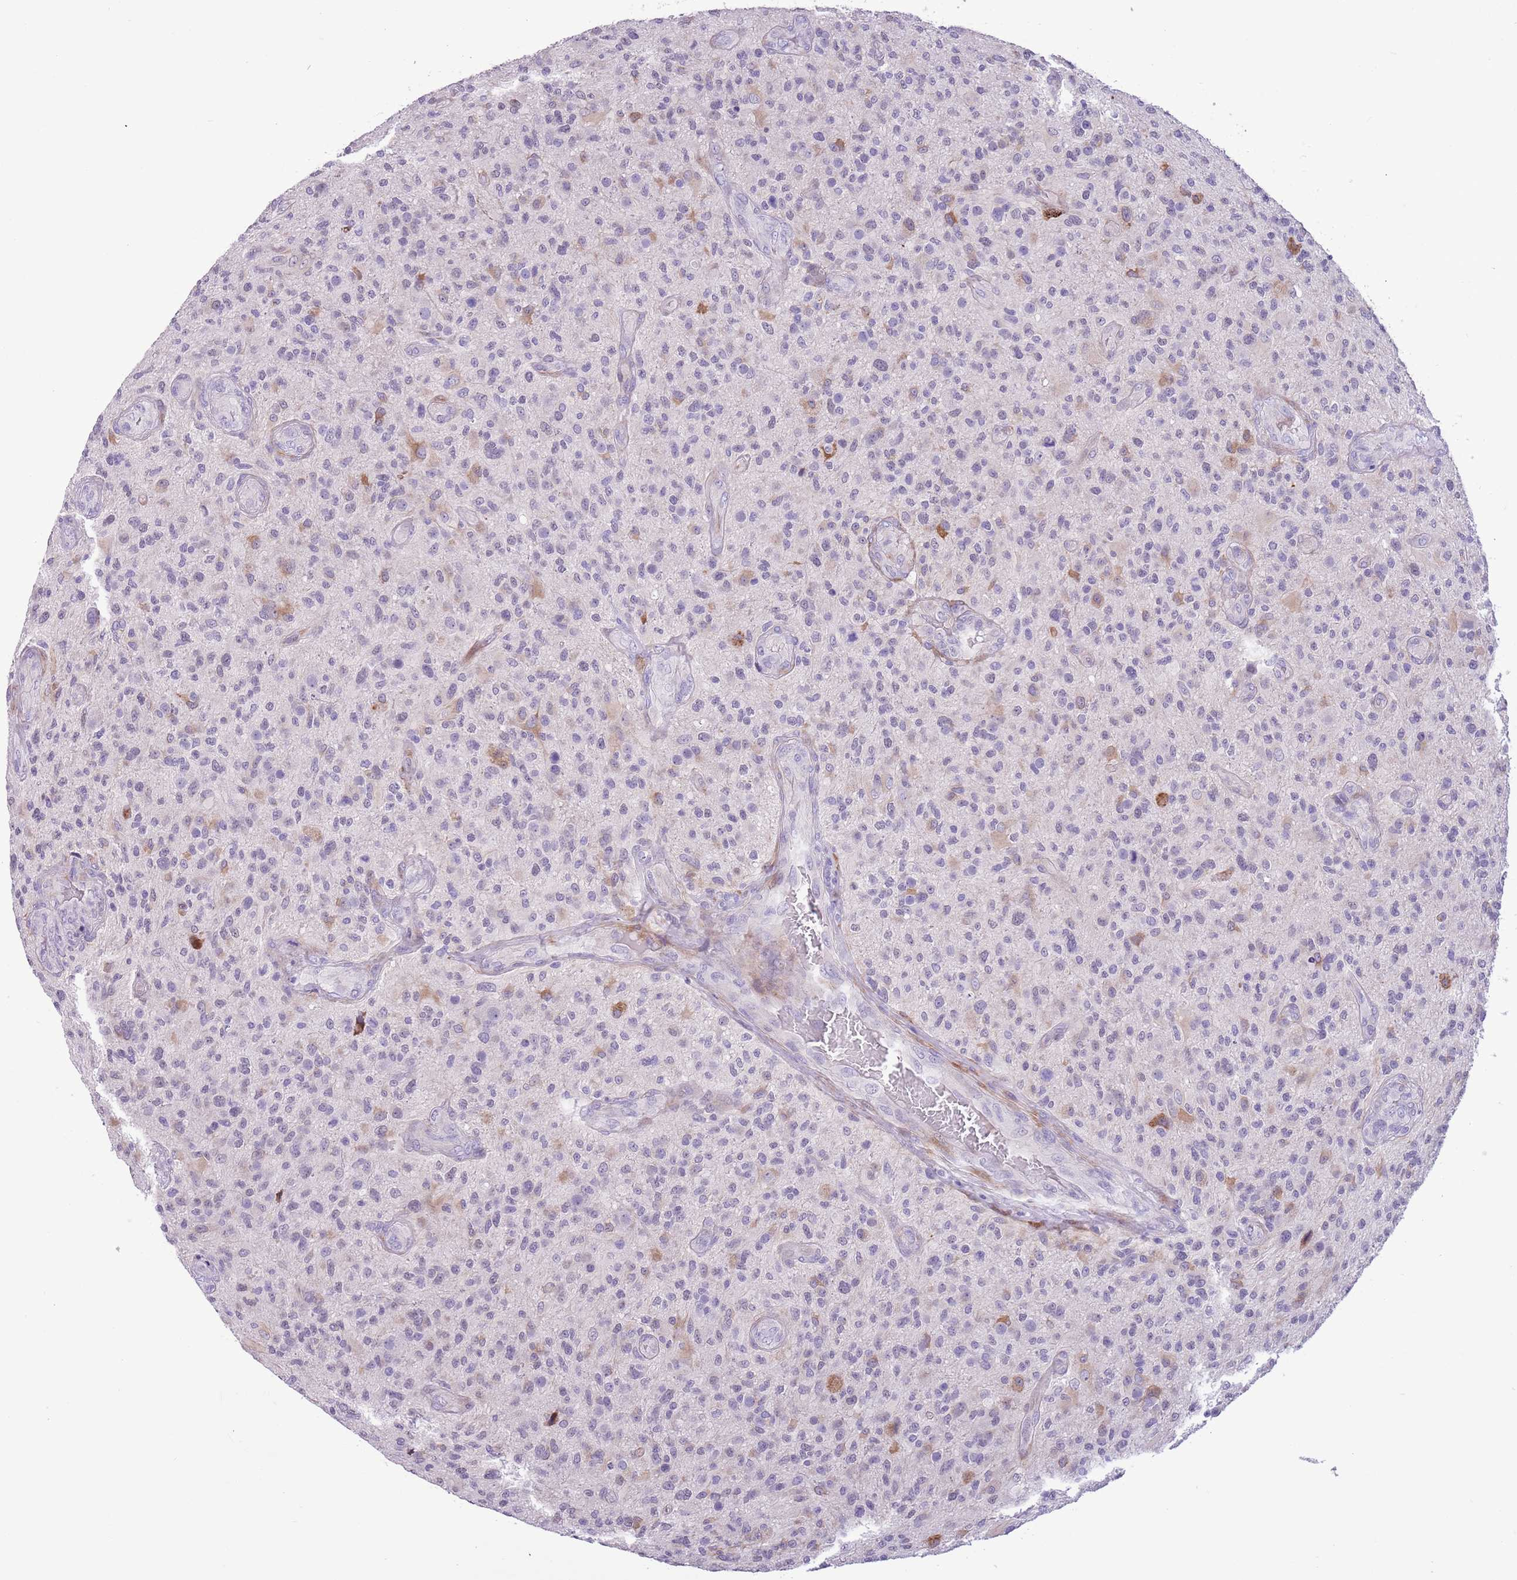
{"staining": {"intensity": "negative", "quantity": "none", "location": "none"}, "tissue": "glioma", "cell_type": "Tumor cells", "image_type": "cancer", "snomed": [{"axis": "morphology", "description": "Glioma, malignant, High grade"}, {"axis": "topography", "description": "Brain"}], "caption": "An immunohistochemistry histopathology image of glioma is shown. There is no staining in tumor cells of glioma.", "gene": "MRPL32", "patient": {"sex": "male", "age": 47}}